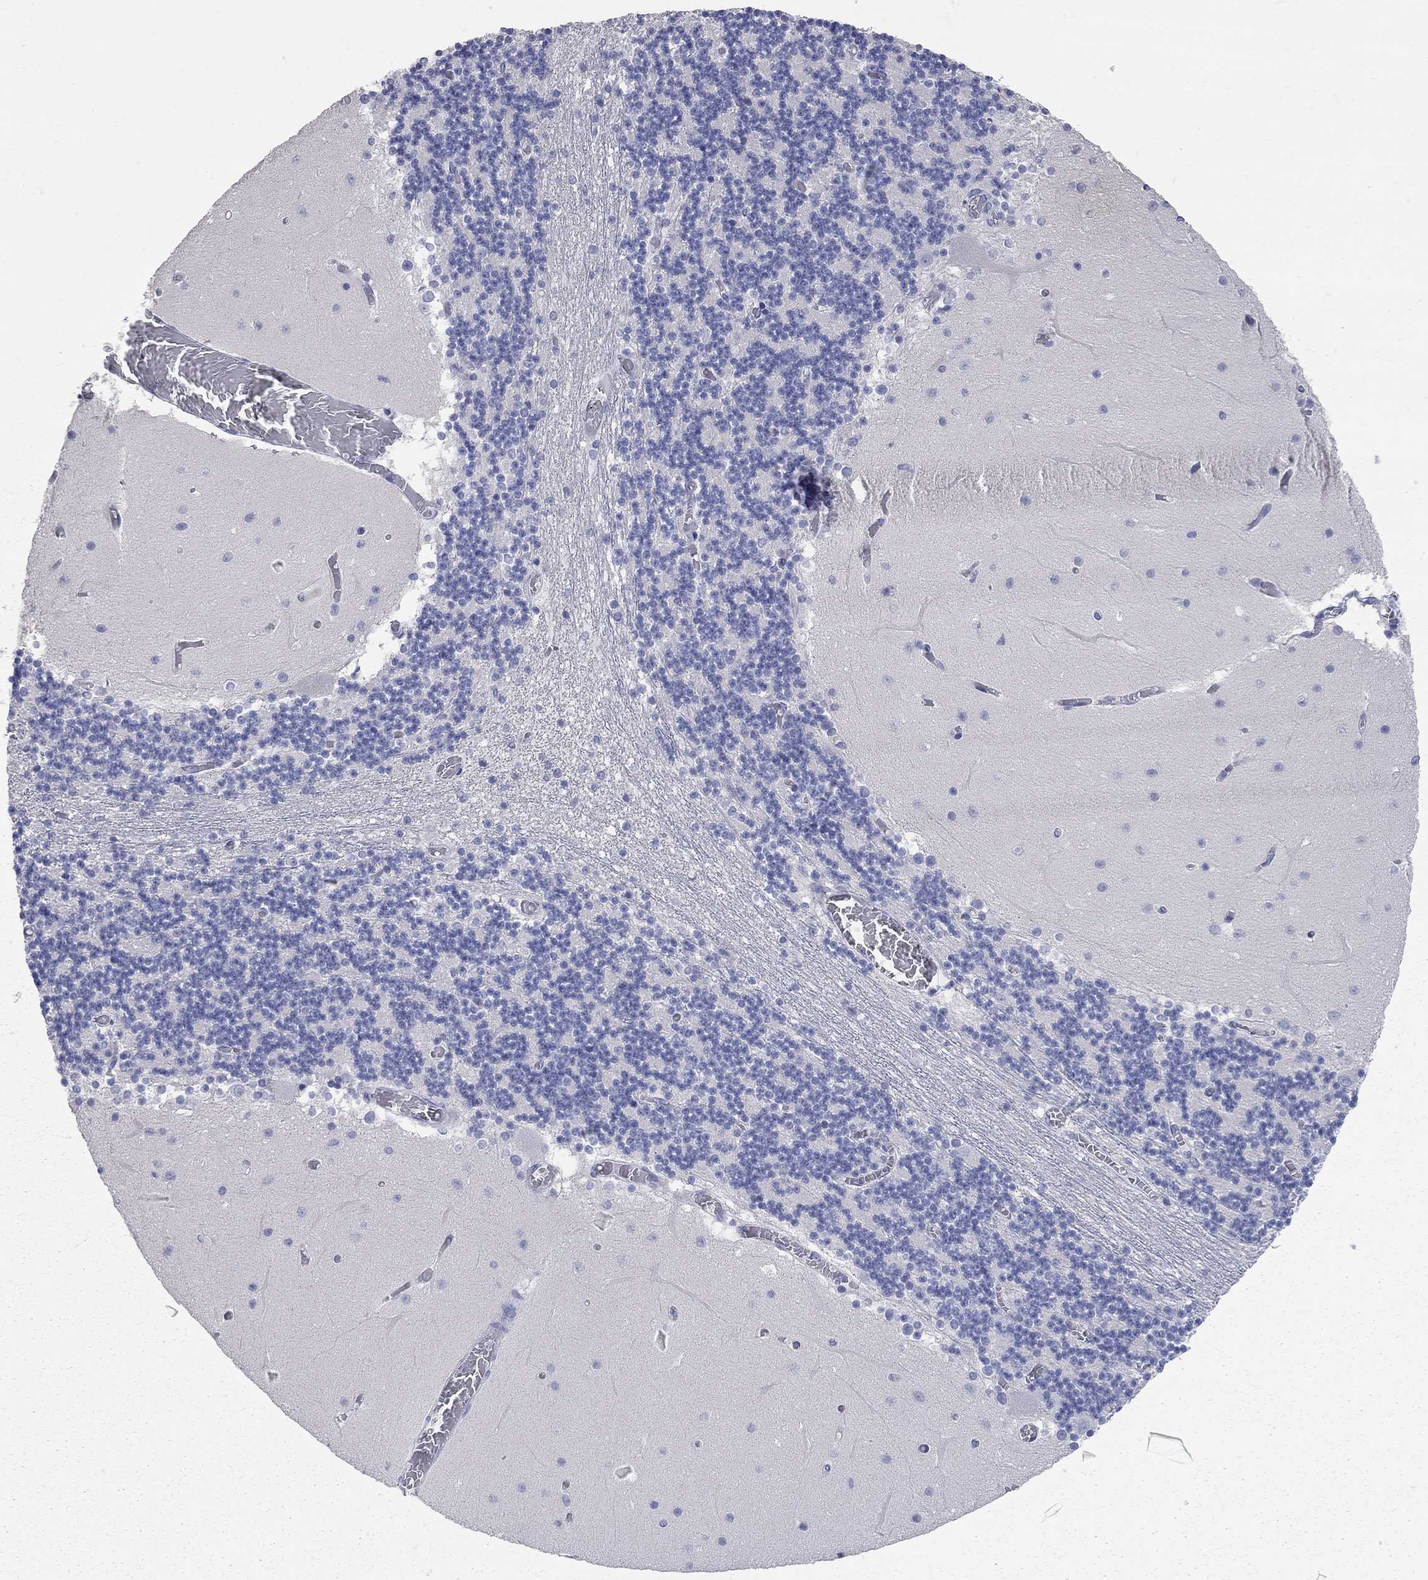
{"staining": {"intensity": "negative", "quantity": "none", "location": "none"}, "tissue": "cerebellum", "cell_type": "Cells in granular layer", "image_type": "normal", "snomed": [{"axis": "morphology", "description": "Normal tissue, NOS"}, {"axis": "topography", "description": "Cerebellum"}], "caption": "A high-resolution histopathology image shows immunohistochemistry staining of benign cerebellum, which displays no significant positivity in cells in granular layer.", "gene": "AOX1", "patient": {"sex": "female", "age": 28}}